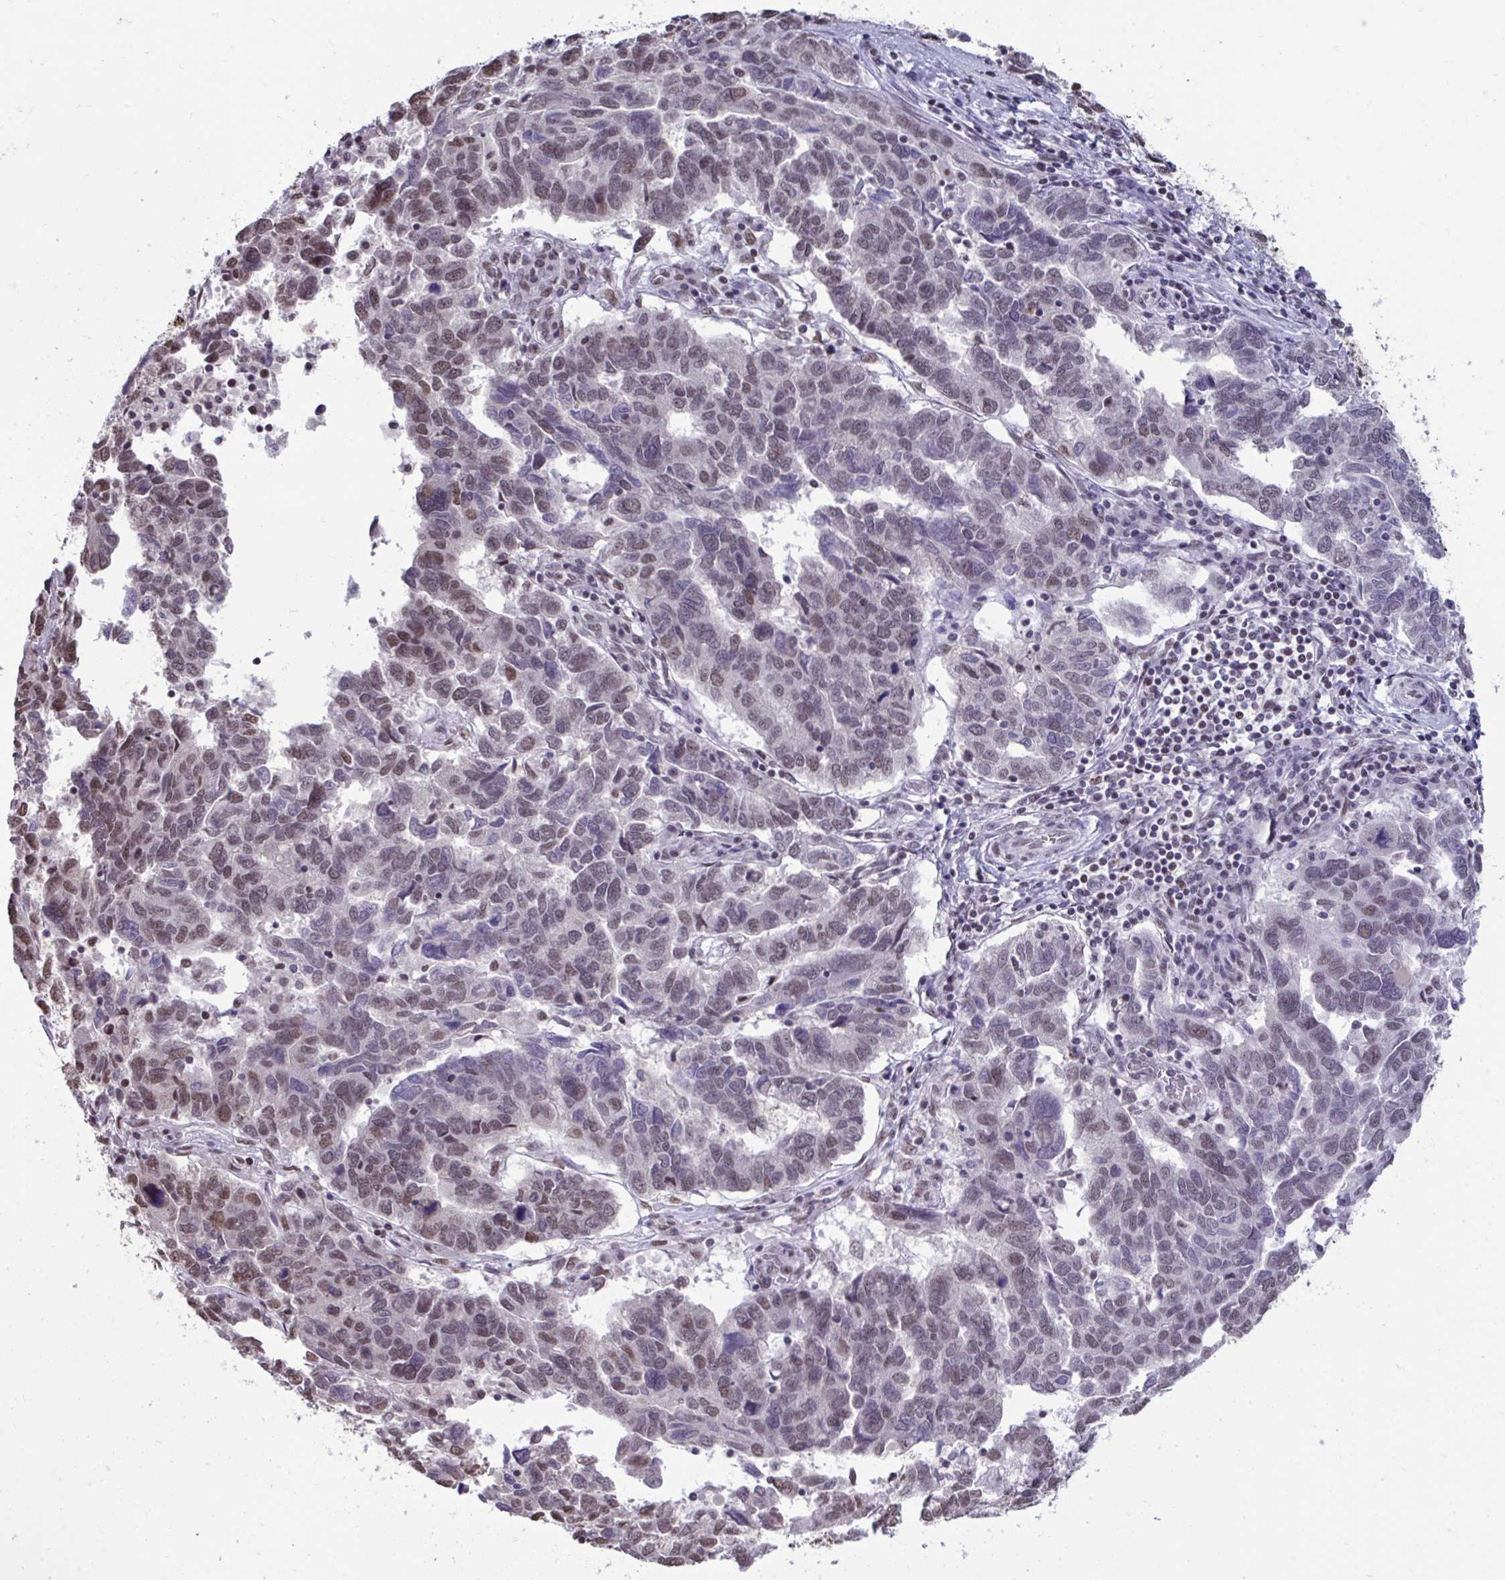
{"staining": {"intensity": "moderate", "quantity": "25%-75%", "location": "nuclear"}, "tissue": "ovarian cancer", "cell_type": "Tumor cells", "image_type": "cancer", "snomed": [{"axis": "morphology", "description": "Cystadenocarcinoma, serous, NOS"}, {"axis": "topography", "description": "Ovary"}], "caption": "Moderate nuclear protein staining is appreciated in approximately 25%-75% of tumor cells in ovarian cancer (serous cystadenocarcinoma).", "gene": "HNRNPDL", "patient": {"sex": "female", "age": 64}}